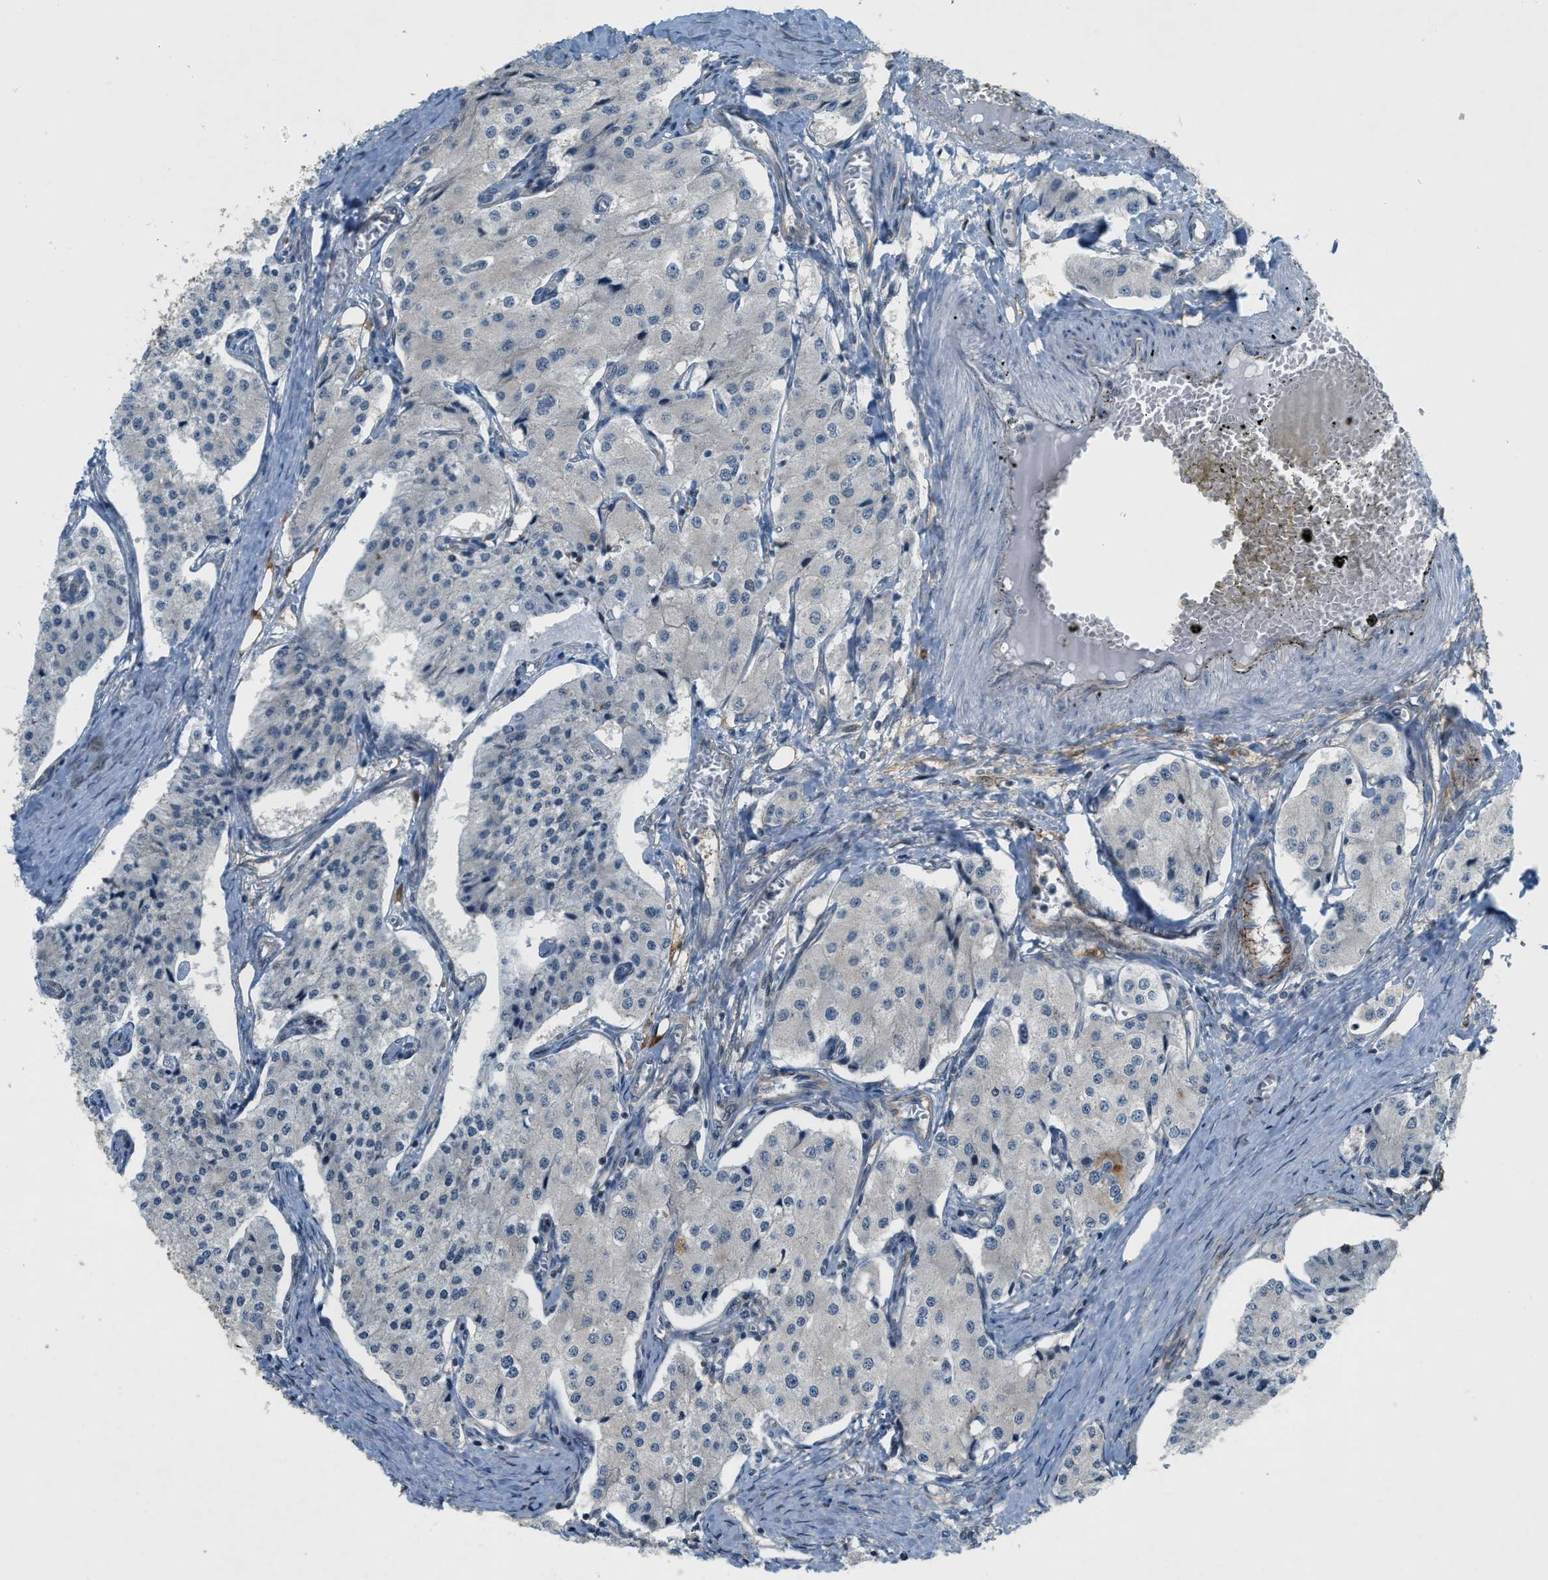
{"staining": {"intensity": "negative", "quantity": "none", "location": "none"}, "tissue": "carcinoid", "cell_type": "Tumor cells", "image_type": "cancer", "snomed": [{"axis": "morphology", "description": "Carcinoid, malignant, NOS"}, {"axis": "topography", "description": "Colon"}], "caption": "Immunohistochemical staining of human carcinoid (malignant) reveals no significant expression in tumor cells.", "gene": "PDCL3", "patient": {"sex": "female", "age": 52}}